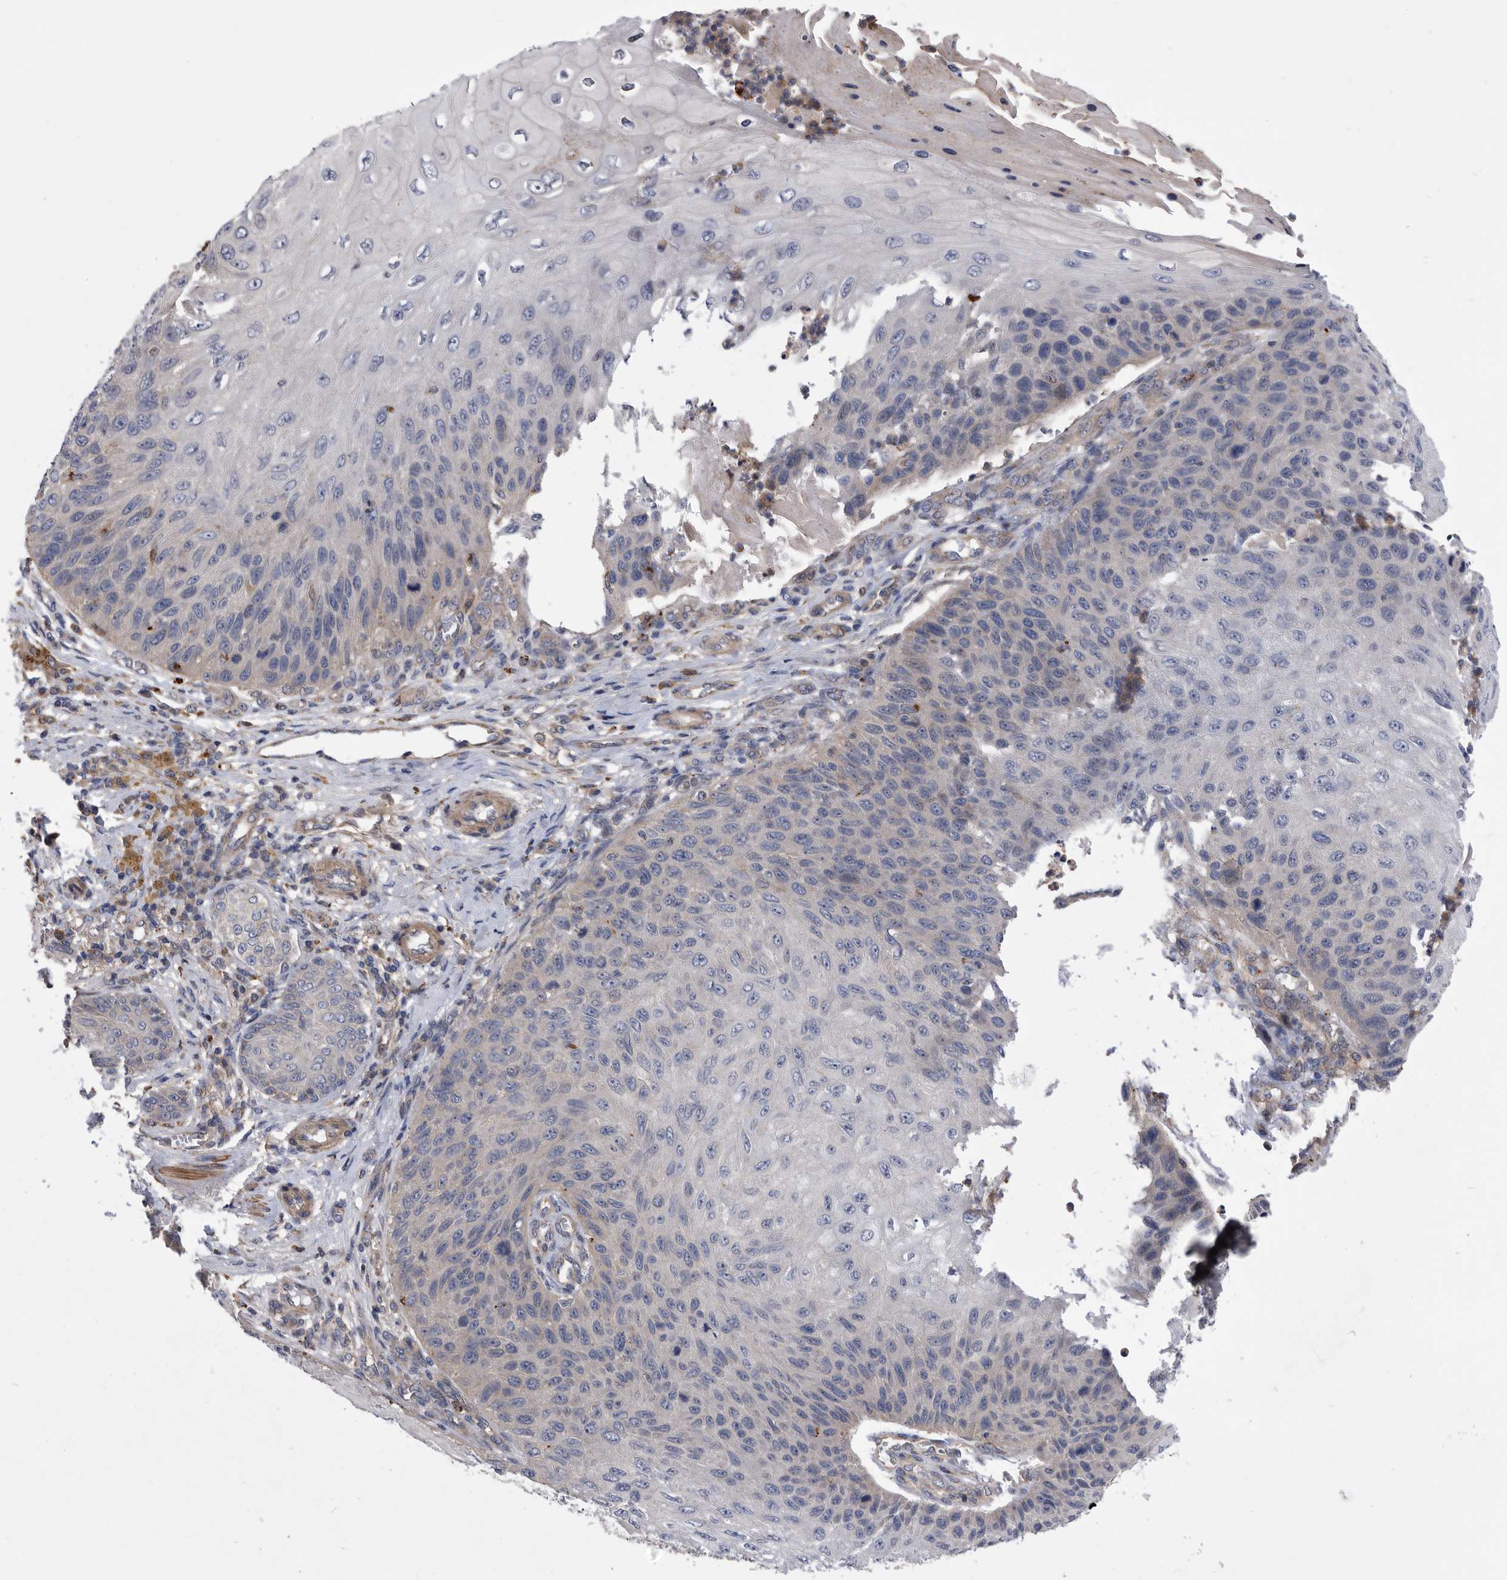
{"staining": {"intensity": "negative", "quantity": "none", "location": "none"}, "tissue": "skin cancer", "cell_type": "Tumor cells", "image_type": "cancer", "snomed": [{"axis": "morphology", "description": "Squamous cell carcinoma, NOS"}, {"axis": "topography", "description": "Skin"}], "caption": "There is no significant expression in tumor cells of squamous cell carcinoma (skin).", "gene": "BAIAP3", "patient": {"sex": "female", "age": 88}}